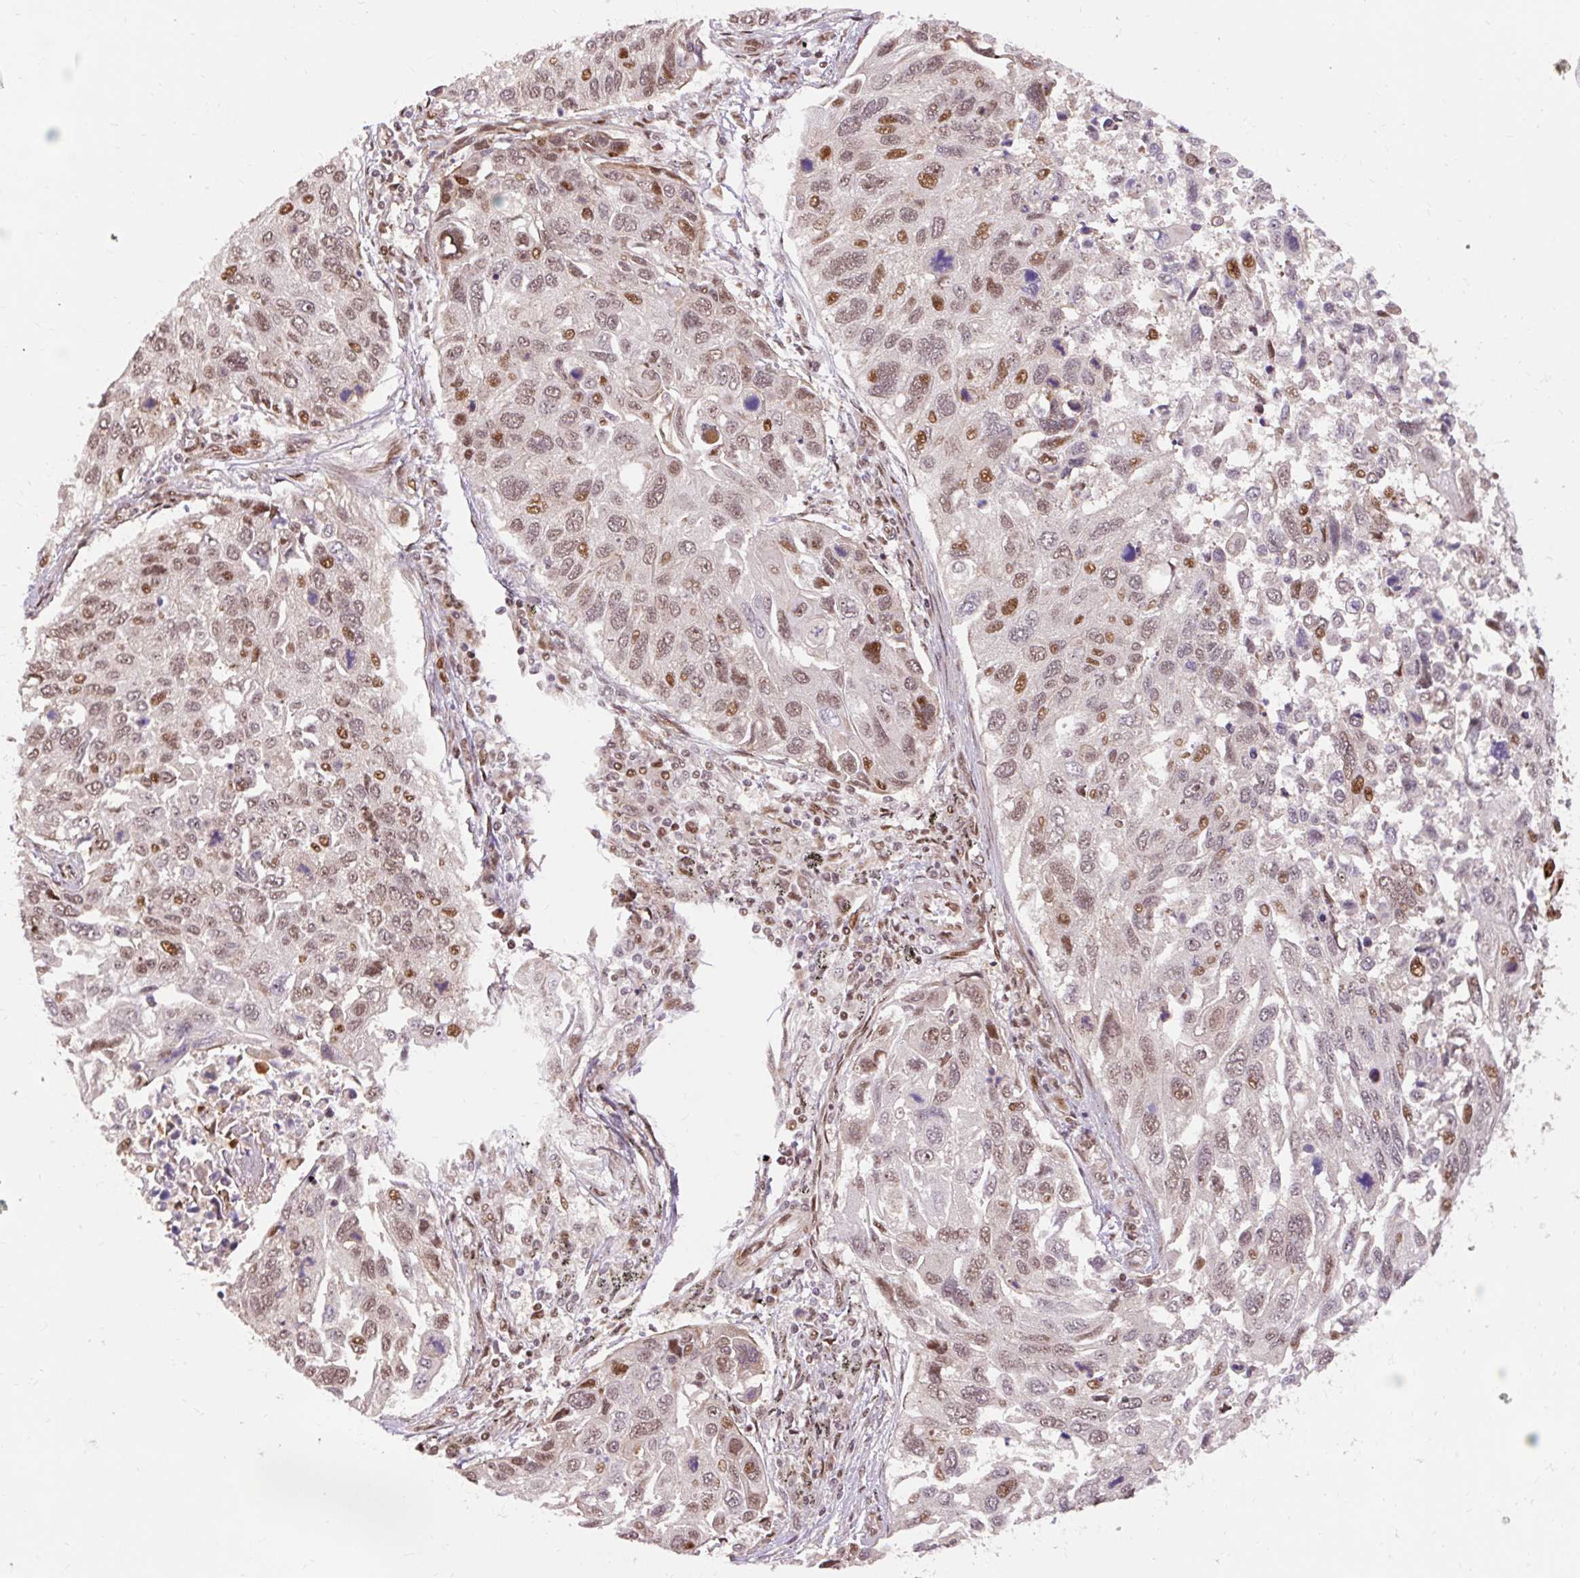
{"staining": {"intensity": "moderate", "quantity": ">75%", "location": "nuclear"}, "tissue": "lung cancer", "cell_type": "Tumor cells", "image_type": "cancer", "snomed": [{"axis": "morphology", "description": "Squamous cell carcinoma, NOS"}, {"axis": "topography", "description": "Lung"}], "caption": "The photomicrograph exhibits staining of lung cancer (squamous cell carcinoma), revealing moderate nuclear protein expression (brown color) within tumor cells.", "gene": "MECOM", "patient": {"sex": "male", "age": 62}}